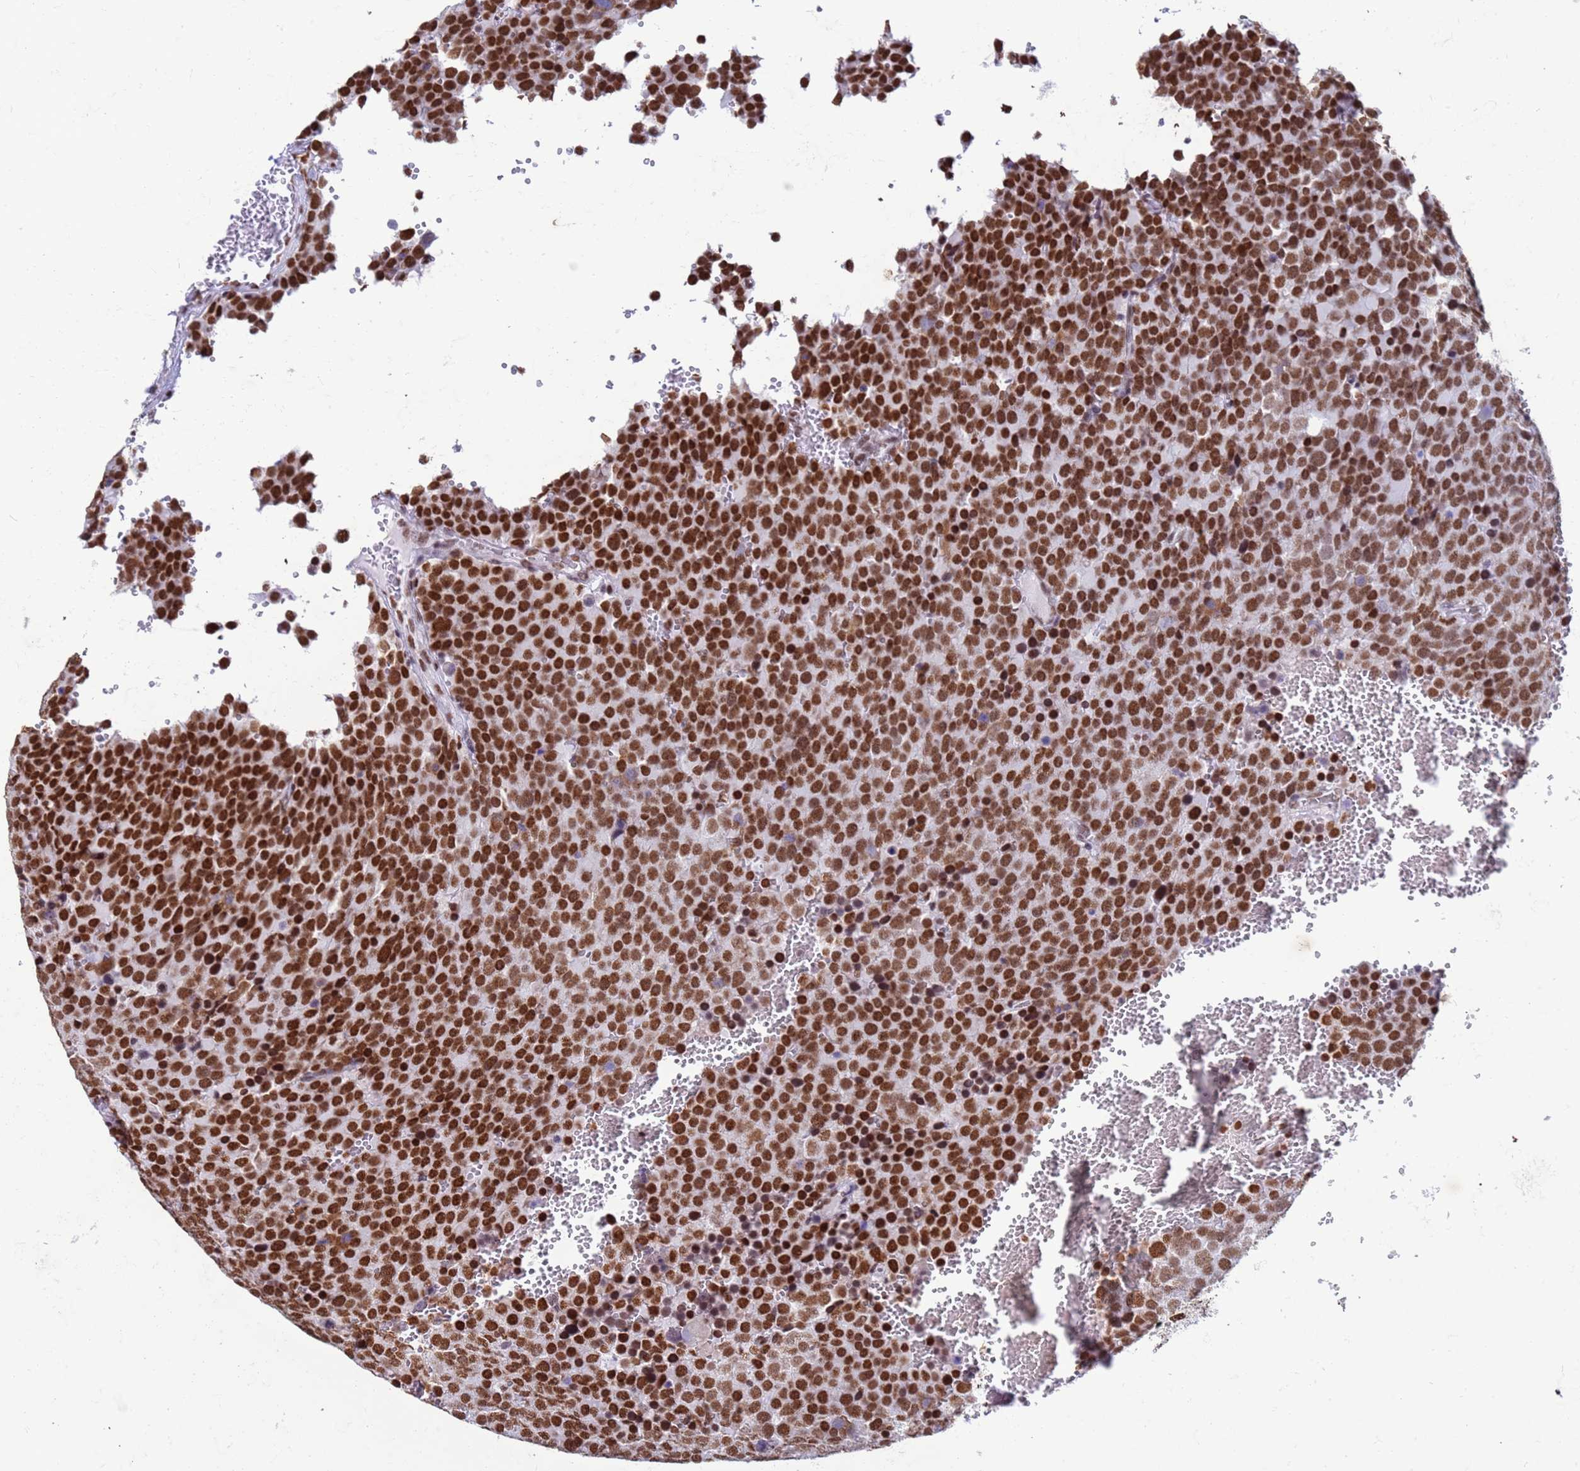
{"staining": {"intensity": "strong", "quantity": ">75%", "location": "nuclear"}, "tissue": "testis cancer", "cell_type": "Tumor cells", "image_type": "cancer", "snomed": [{"axis": "morphology", "description": "Seminoma, NOS"}, {"axis": "topography", "description": "Testis"}], "caption": "Immunohistochemical staining of testis seminoma exhibits high levels of strong nuclear protein staining in approximately >75% of tumor cells. The staining is performed using DAB brown chromogen to label protein expression. The nuclei are counter-stained blue using hematoxylin.", "gene": "FAM170B", "patient": {"sex": "male", "age": 71}}